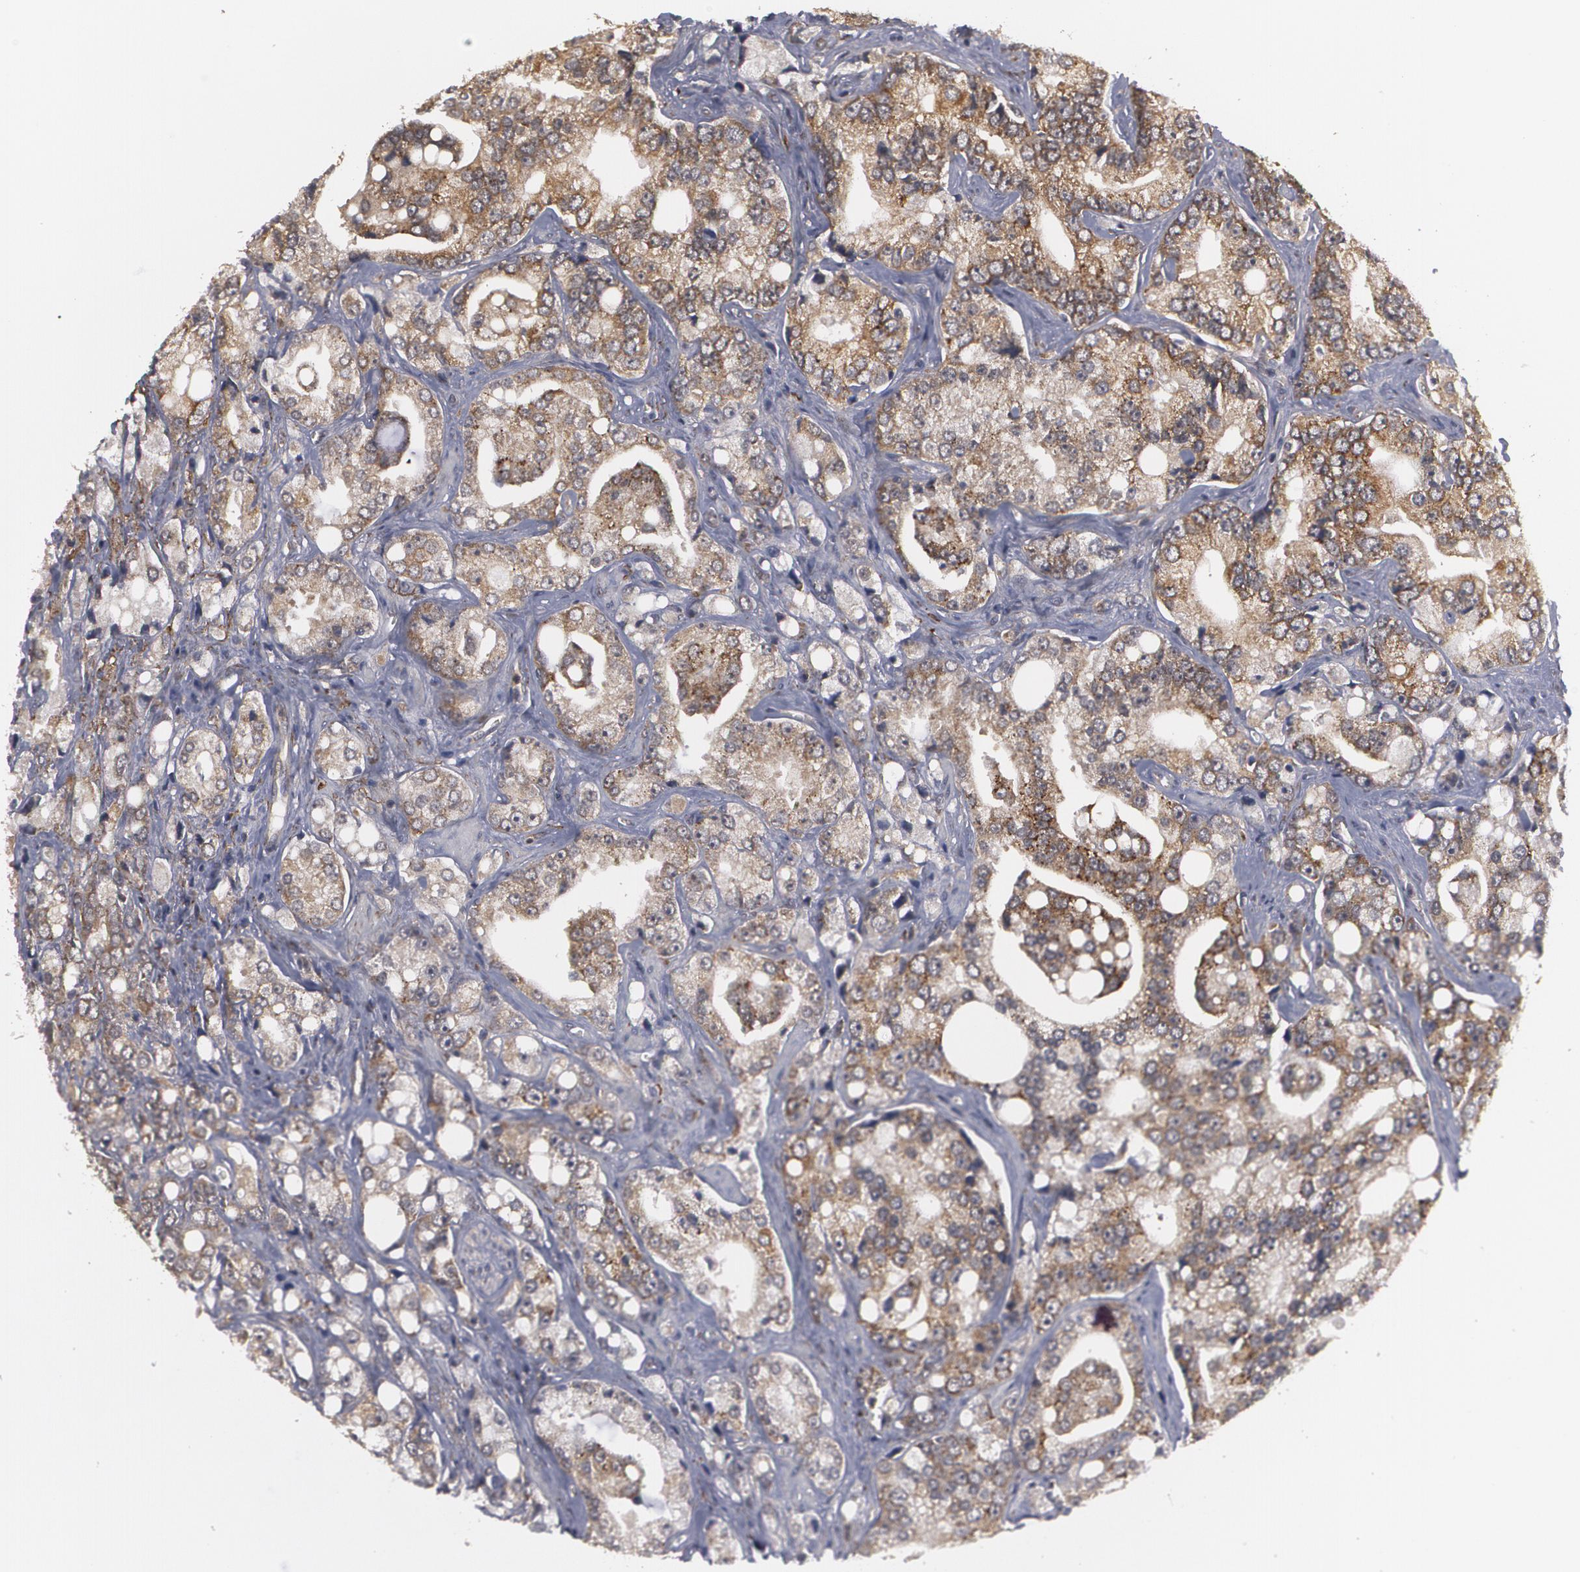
{"staining": {"intensity": "moderate", "quantity": ">75%", "location": "cytoplasmic/membranous"}, "tissue": "prostate cancer", "cell_type": "Tumor cells", "image_type": "cancer", "snomed": [{"axis": "morphology", "description": "Adenocarcinoma, High grade"}, {"axis": "topography", "description": "Prostate"}], "caption": "Tumor cells reveal moderate cytoplasmic/membranous staining in about >75% of cells in prostate adenocarcinoma (high-grade).", "gene": "BMP6", "patient": {"sex": "male", "age": 67}}